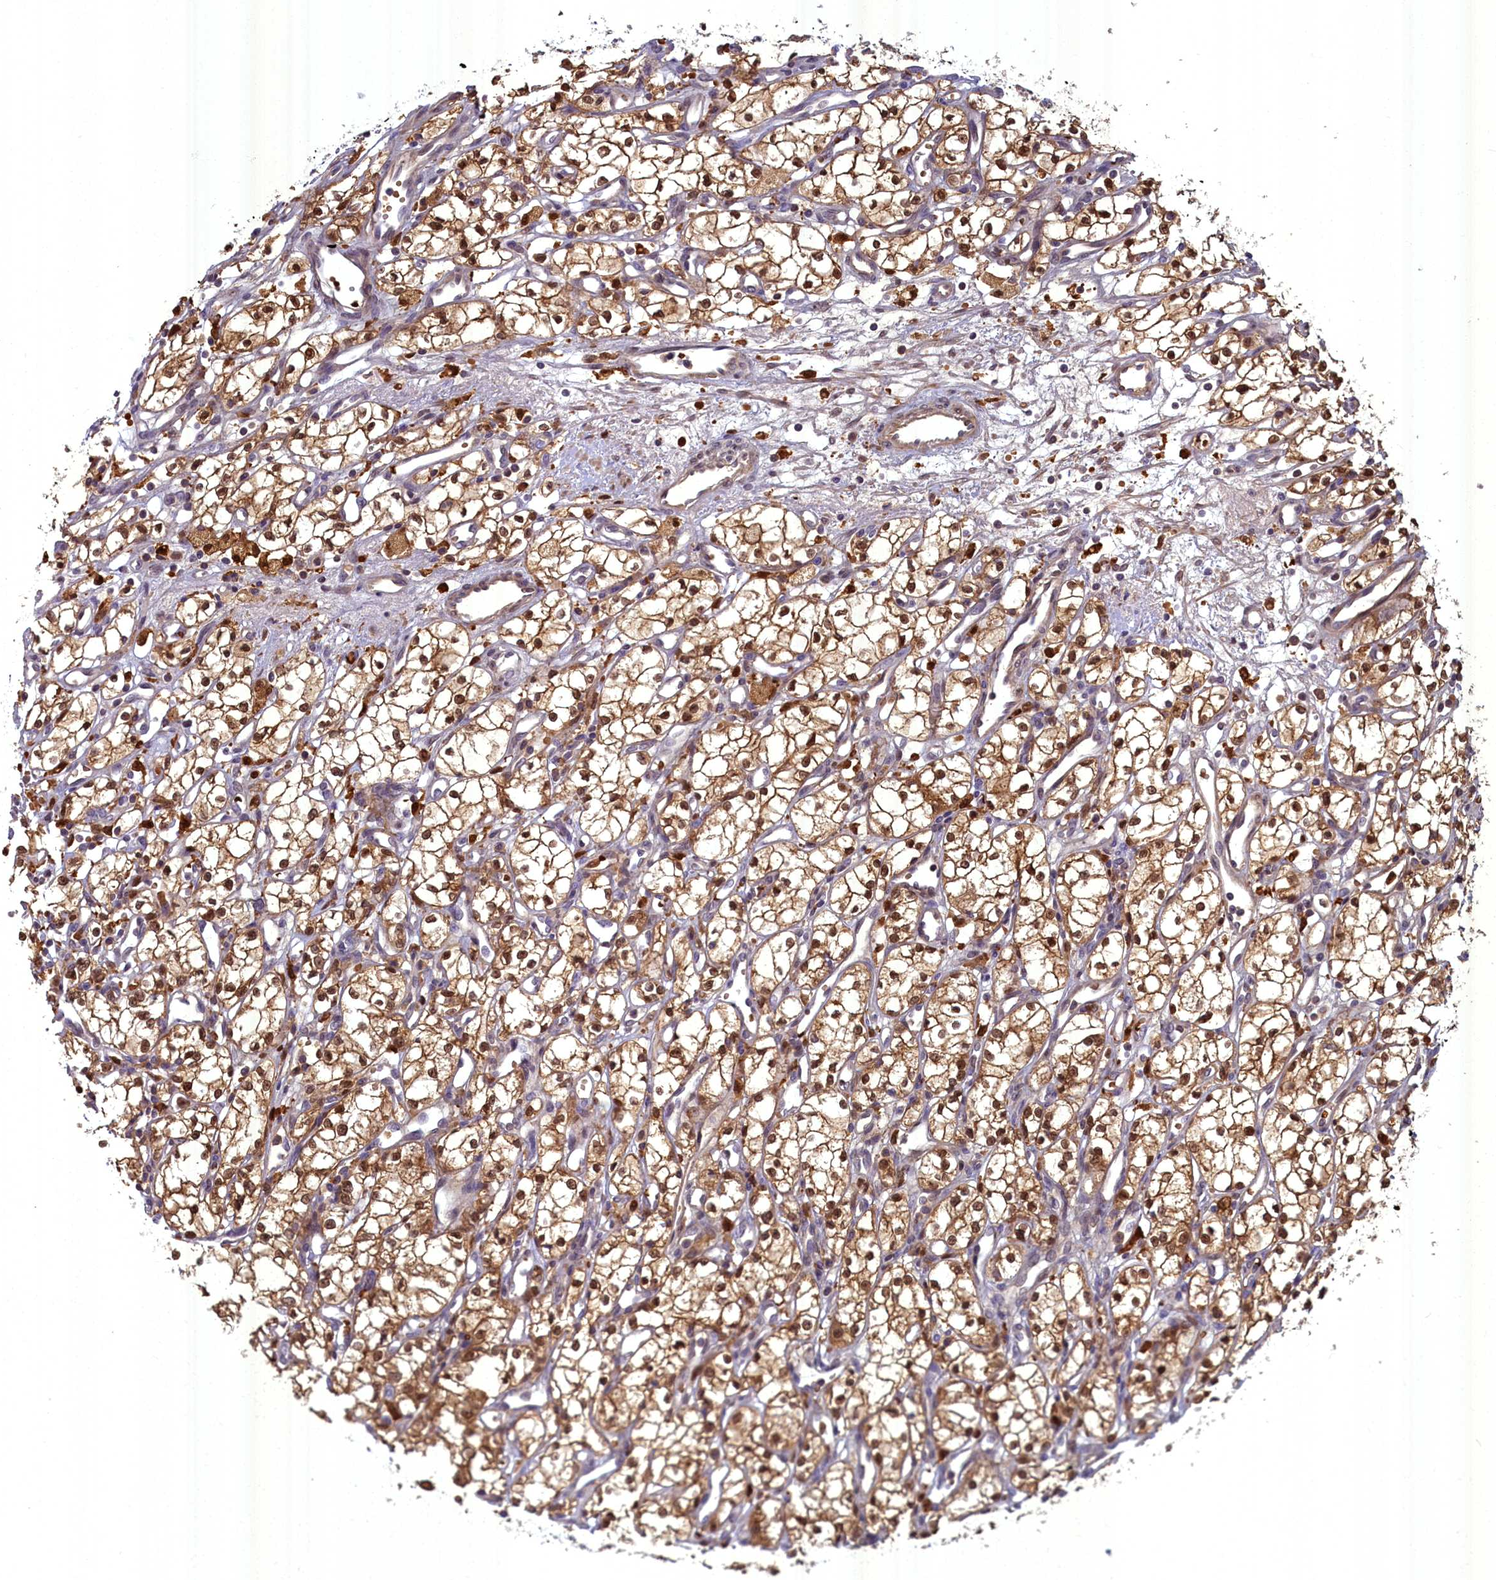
{"staining": {"intensity": "moderate", "quantity": ">75%", "location": "cytoplasmic/membranous,nuclear"}, "tissue": "renal cancer", "cell_type": "Tumor cells", "image_type": "cancer", "snomed": [{"axis": "morphology", "description": "Adenocarcinoma, NOS"}, {"axis": "topography", "description": "Kidney"}], "caption": "A histopathology image showing moderate cytoplasmic/membranous and nuclear staining in approximately >75% of tumor cells in renal cancer (adenocarcinoma), as visualized by brown immunohistochemical staining.", "gene": "BLVRB", "patient": {"sex": "male", "age": 59}}